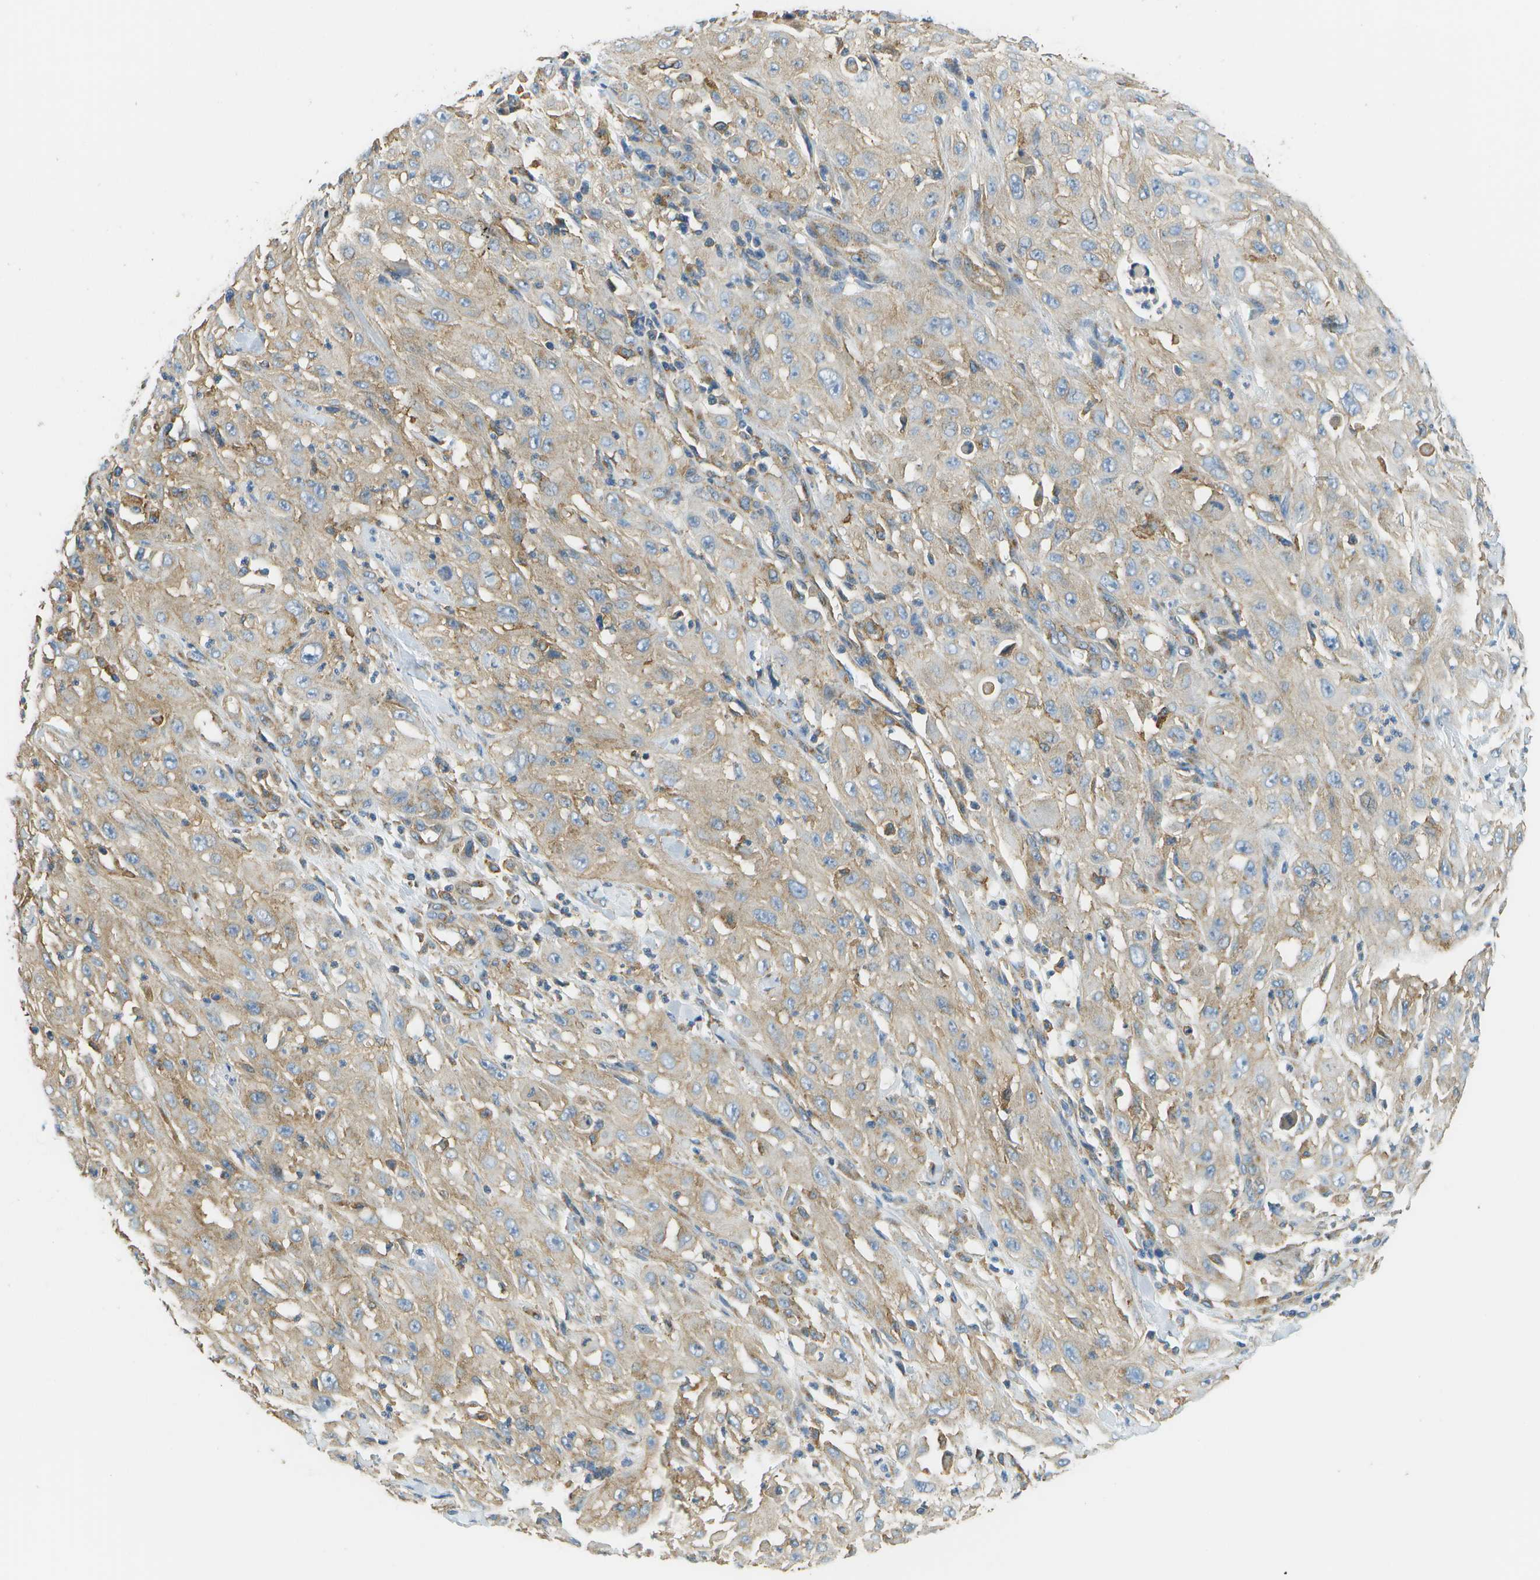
{"staining": {"intensity": "weak", "quantity": ">75%", "location": "cytoplasmic/membranous"}, "tissue": "skin cancer", "cell_type": "Tumor cells", "image_type": "cancer", "snomed": [{"axis": "morphology", "description": "Squamous cell carcinoma, NOS"}, {"axis": "morphology", "description": "Squamous cell carcinoma, metastatic, NOS"}, {"axis": "topography", "description": "Skin"}, {"axis": "topography", "description": "Lymph node"}], "caption": "Protein expression analysis of human squamous cell carcinoma (skin) reveals weak cytoplasmic/membranous positivity in approximately >75% of tumor cells.", "gene": "CLTC", "patient": {"sex": "male", "age": 75}}